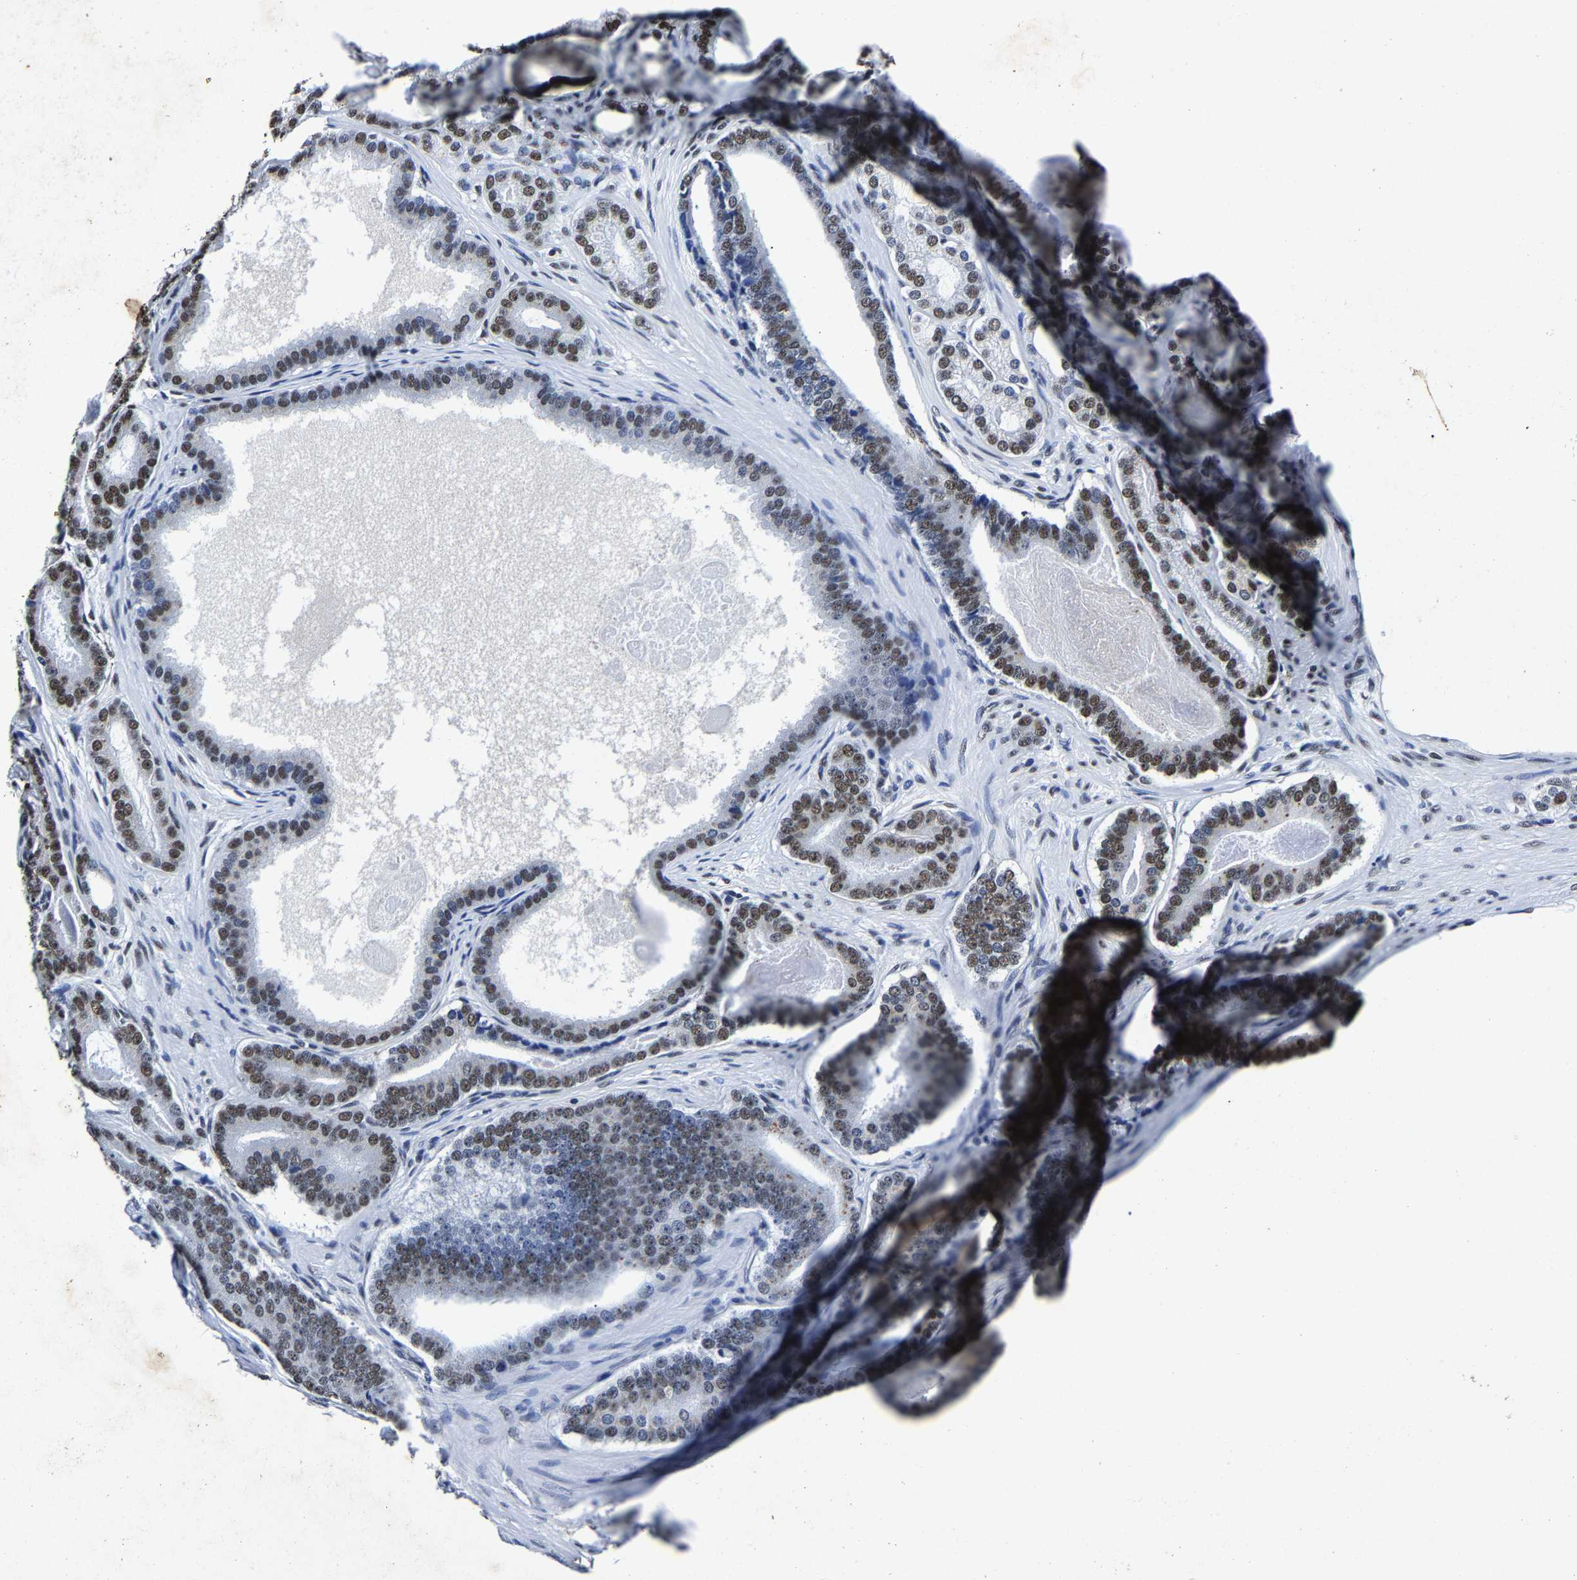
{"staining": {"intensity": "moderate", "quantity": ">75%", "location": "nuclear"}, "tissue": "prostate cancer", "cell_type": "Tumor cells", "image_type": "cancer", "snomed": [{"axis": "morphology", "description": "Adenocarcinoma, High grade"}, {"axis": "topography", "description": "Prostate"}], "caption": "Brown immunohistochemical staining in human prostate cancer shows moderate nuclear staining in about >75% of tumor cells.", "gene": "RBM45", "patient": {"sex": "male", "age": 60}}